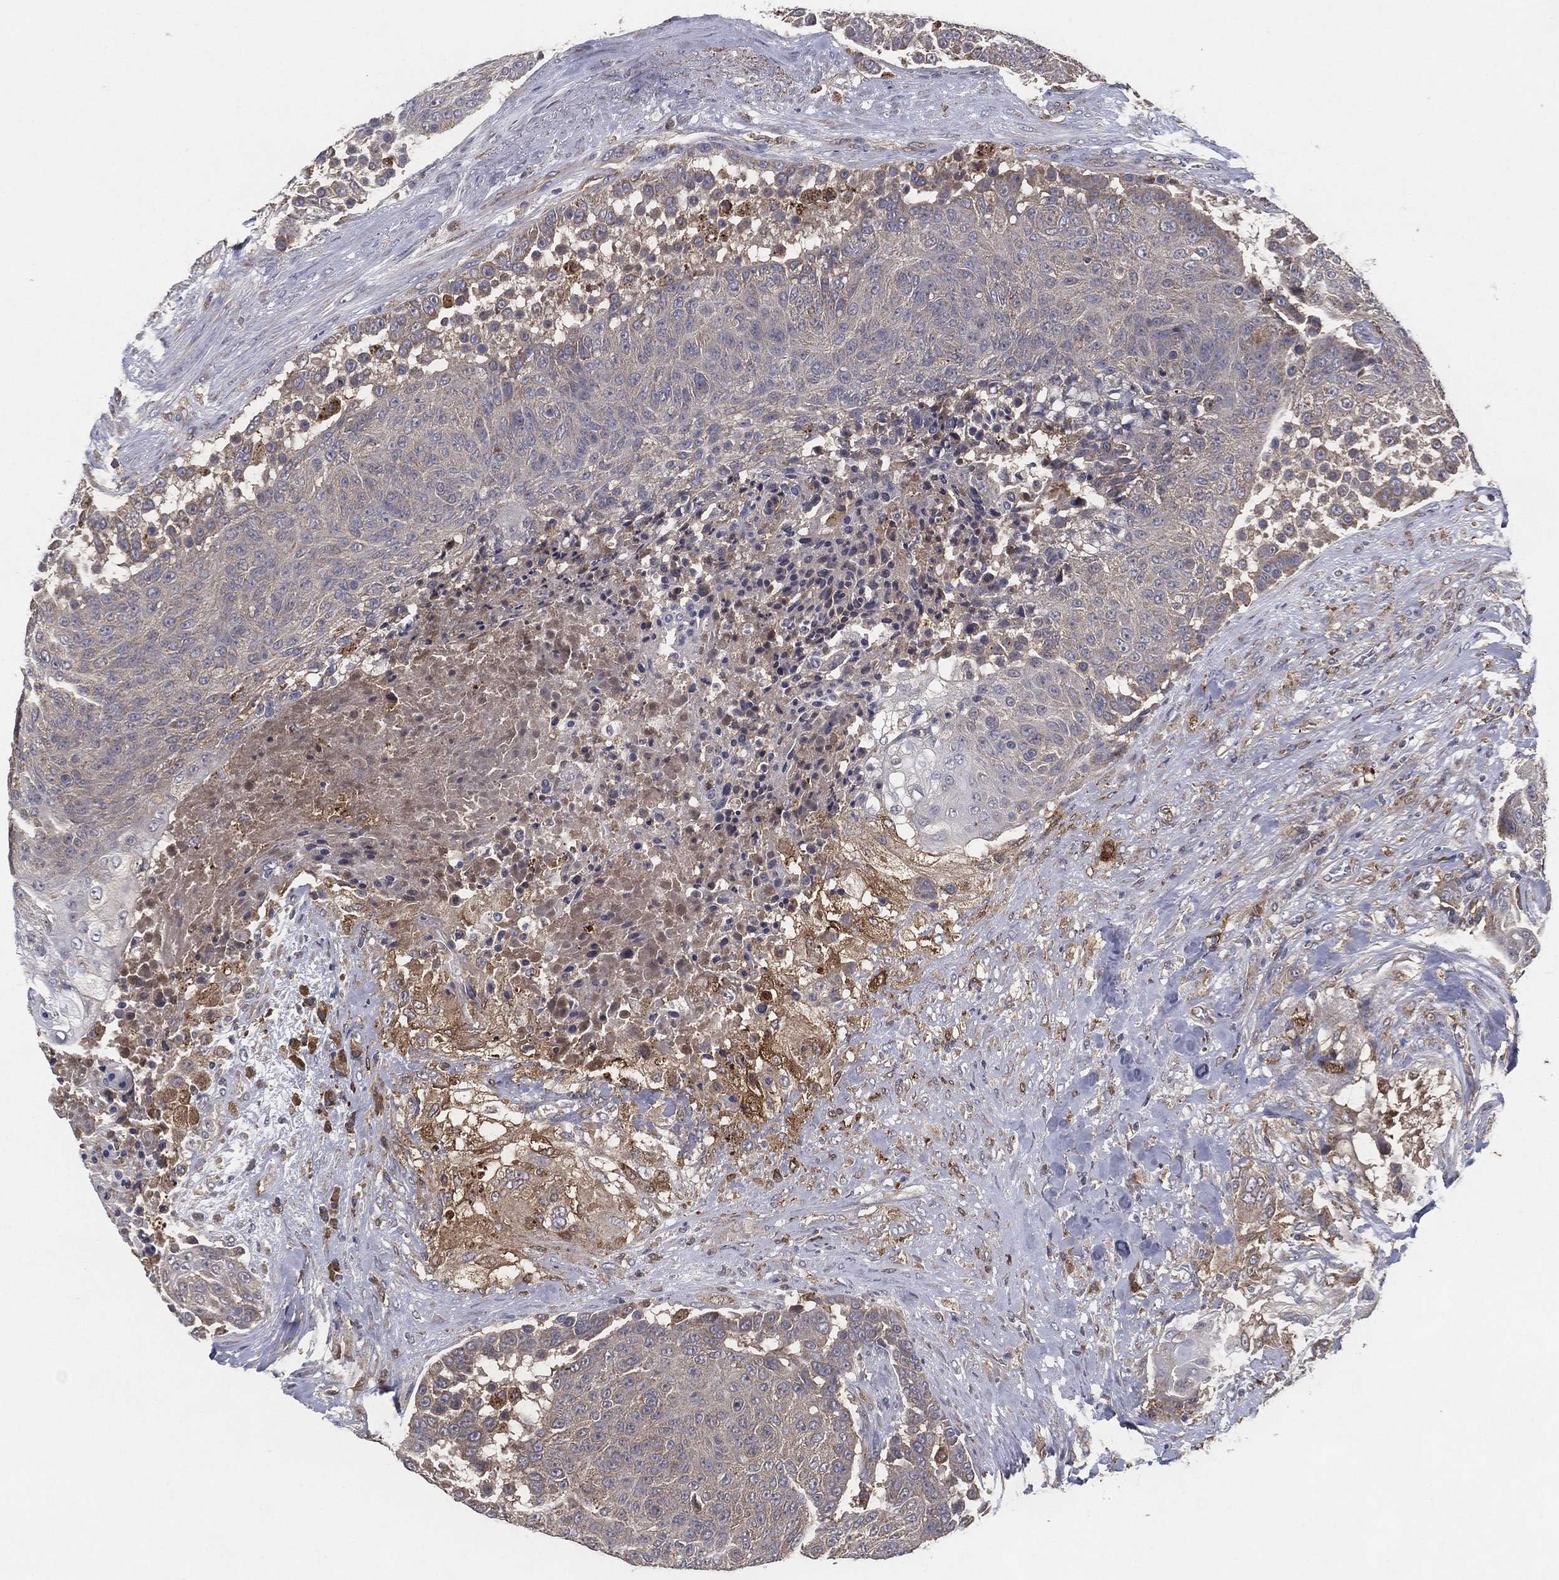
{"staining": {"intensity": "weak", "quantity": "<25%", "location": "cytoplasmic/membranous"}, "tissue": "urothelial cancer", "cell_type": "Tumor cells", "image_type": "cancer", "snomed": [{"axis": "morphology", "description": "Urothelial carcinoma, High grade"}, {"axis": "topography", "description": "Urinary bladder"}], "caption": "Immunohistochemical staining of urothelial cancer shows no significant staining in tumor cells.", "gene": "MT-ND1", "patient": {"sex": "female", "age": 63}}